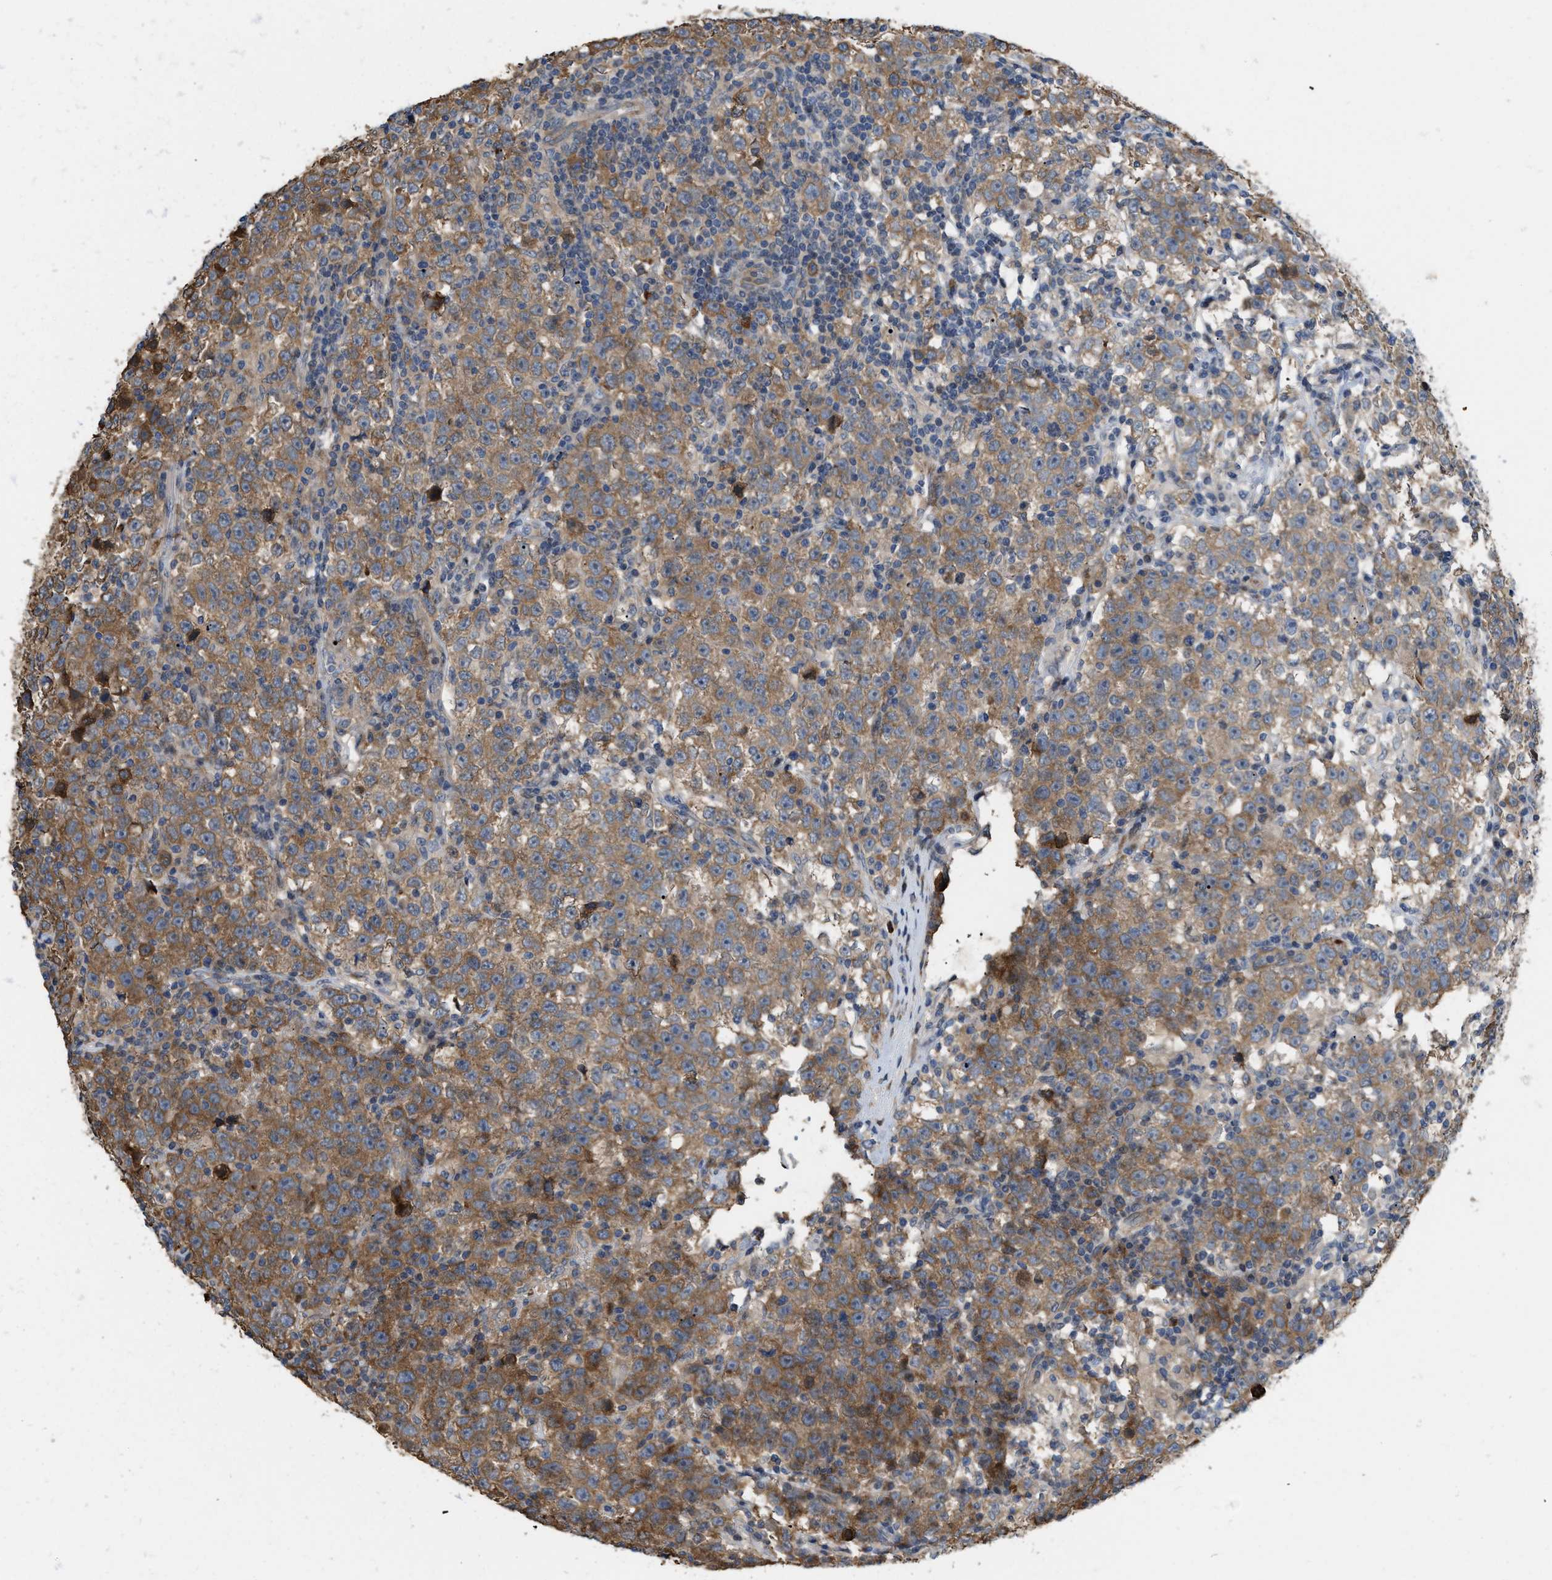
{"staining": {"intensity": "moderate", "quantity": ">75%", "location": "cytoplasmic/membranous"}, "tissue": "testis cancer", "cell_type": "Tumor cells", "image_type": "cancer", "snomed": [{"axis": "morphology", "description": "Seminoma, NOS"}, {"axis": "topography", "description": "Testis"}], "caption": "Human testis cancer (seminoma) stained with a protein marker demonstrates moderate staining in tumor cells.", "gene": "CSNK1A1", "patient": {"sex": "male", "age": 43}}